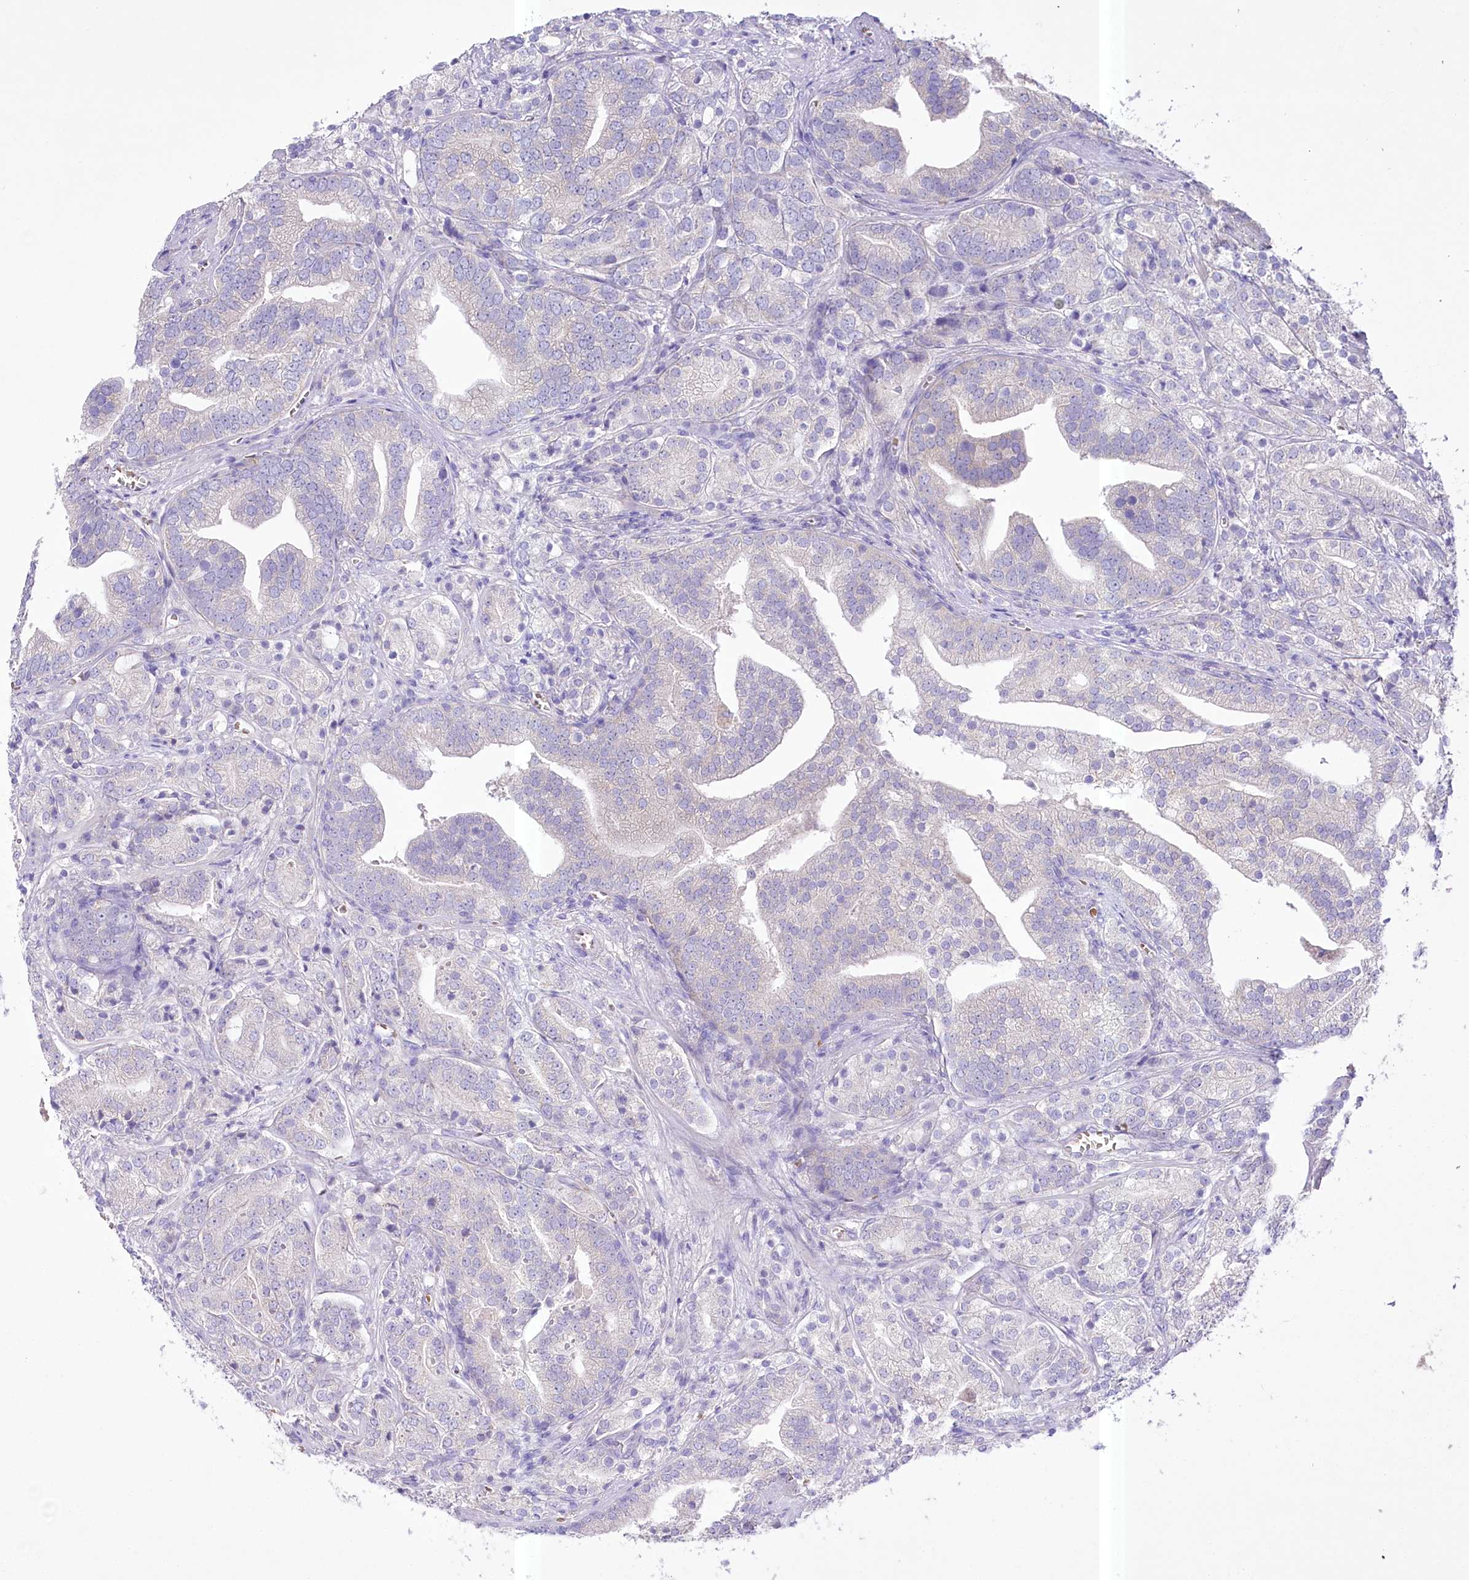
{"staining": {"intensity": "negative", "quantity": "none", "location": "none"}, "tissue": "prostate cancer", "cell_type": "Tumor cells", "image_type": "cancer", "snomed": [{"axis": "morphology", "description": "Adenocarcinoma, High grade"}, {"axis": "topography", "description": "Prostate"}], "caption": "Immunohistochemical staining of prostate high-grade adenocarcinoma reveals no significant staining in tumor cells.", "gene": "PRSS53", "patient": {"sex": "male", "age": 57}}